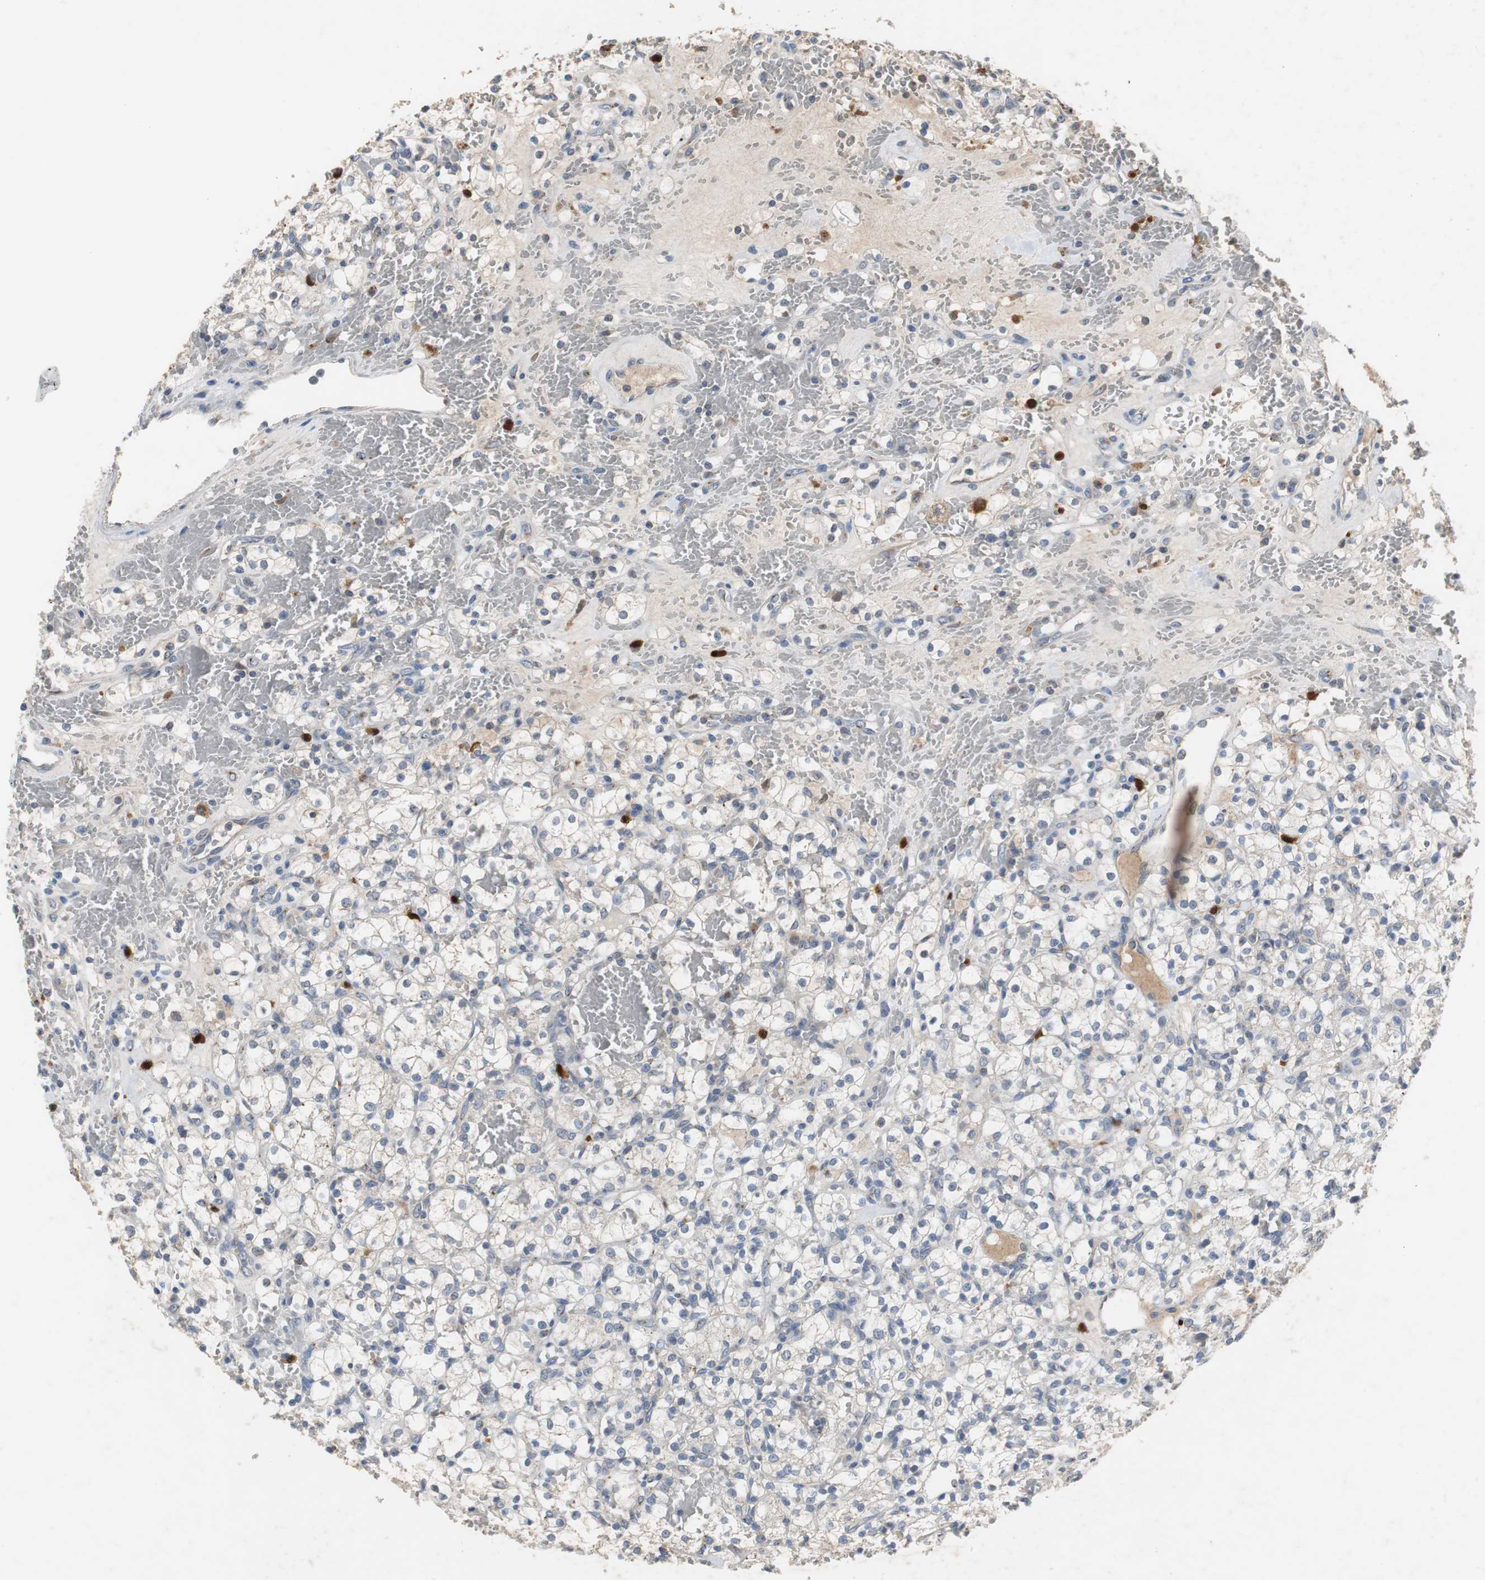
{"staining": {"intensity": "weak", "quantity": "25%-75%", "location": "cytoplasmic/membranous"}, "tissue": "renal cancer", "cell_type": "Tumor cells", "image_type": "cancer", "snomed": [{"axis": "morphology", "description": "Adenocarcinoma, NOS"}, {"axis": "topography", "description": "Kidney"}], "caption": "IHC staining of renal cancer (adenocarcinoma), which exhibits low levels of weak cytoplasmic/membranous staining in approximately 25%-75% of tumor cells indicating weak cytoplasmic/membranous protein expression. The staining was performed using DAB (3,3'-diaminobenzidine) (brown) for protein detection and nuclei were counterstained in hematoxylin (blue).", "gene": "CALB2", "patient": {"sex": "female", "age": 60}}